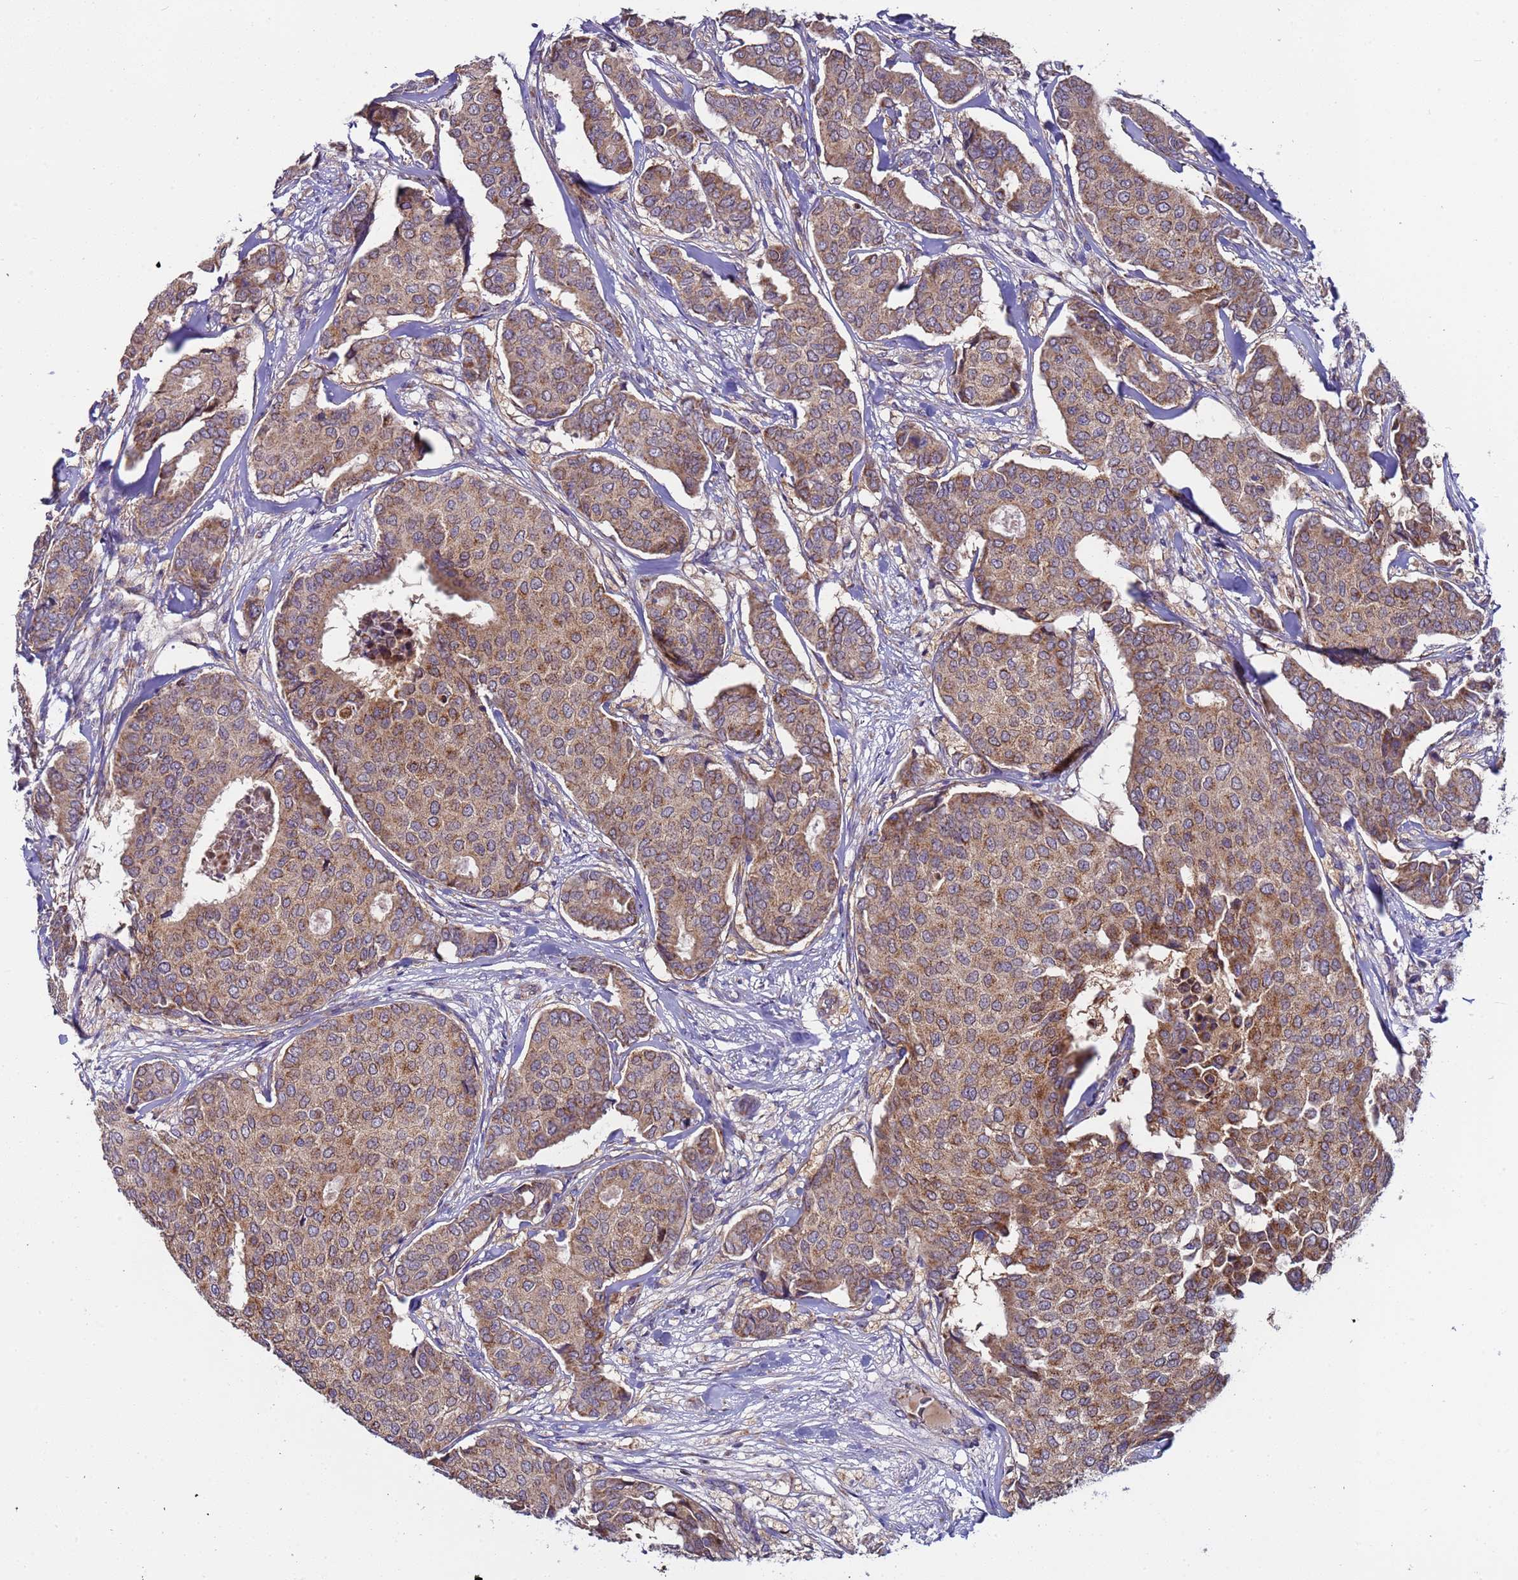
{"staining": {"intensity": "moderate", "quantity": "25%-75%", "location": "cytoplasmic/membranous"}, "tissue": "breast cancer", "cell_type": "Tumor cells", "image_type": "cancer", "snomed": [{"axis": "morphology", "description": "Duct carcinoma"}, {"axis": "topography", "description": "Breast"}], "caption": "Breast cancer was stained to show a protein in brown. There is medium levels of moderate cytoplasmic/membranous staining in approximately 25%-75% of tumor cells. The staining was performed using DAB, with brown indicating positive protein expression. Nuclei are stained blue with hematoxylin.", "gene": "TMEM126A", "patient": {"sex": "female", "age": 75}}